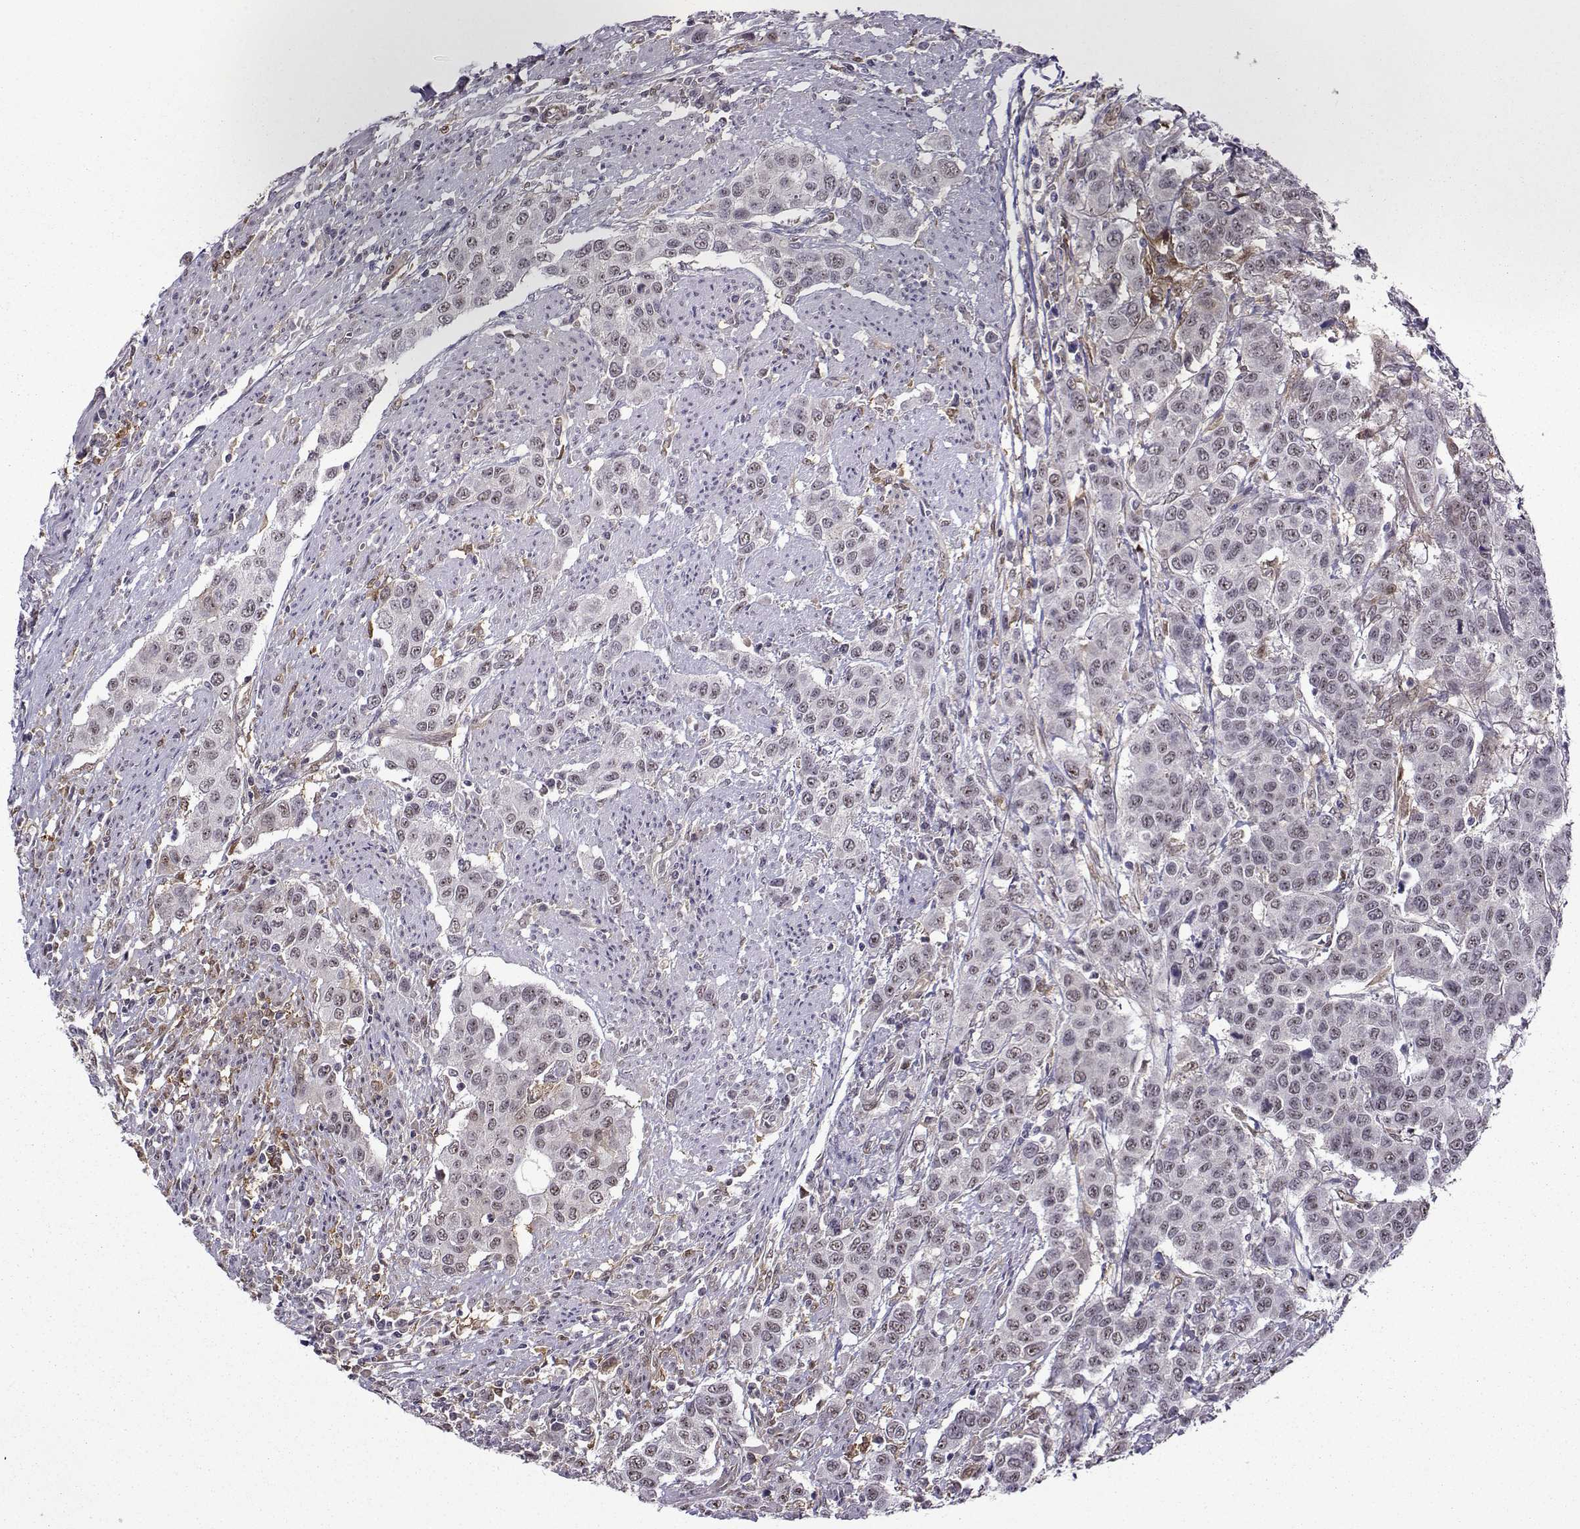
{"staining": {"intensity": "negative", "quantity": "none", "location": "none"}, "tissue": "urothelial cancer", "cell_type": "Tumor cells", "image_type": "cancer", "snomed": [{"axis": "morphology", "description": "Urothelial carcinoma, High grade"}, {"axis": "topography", "description": "Urinary bladder"}], "caption": "IHC of human urothelial cancer displays no positivity in tumor cells.", "gene": "DDX20", "patient": {"sex": "female", "age": 58}}